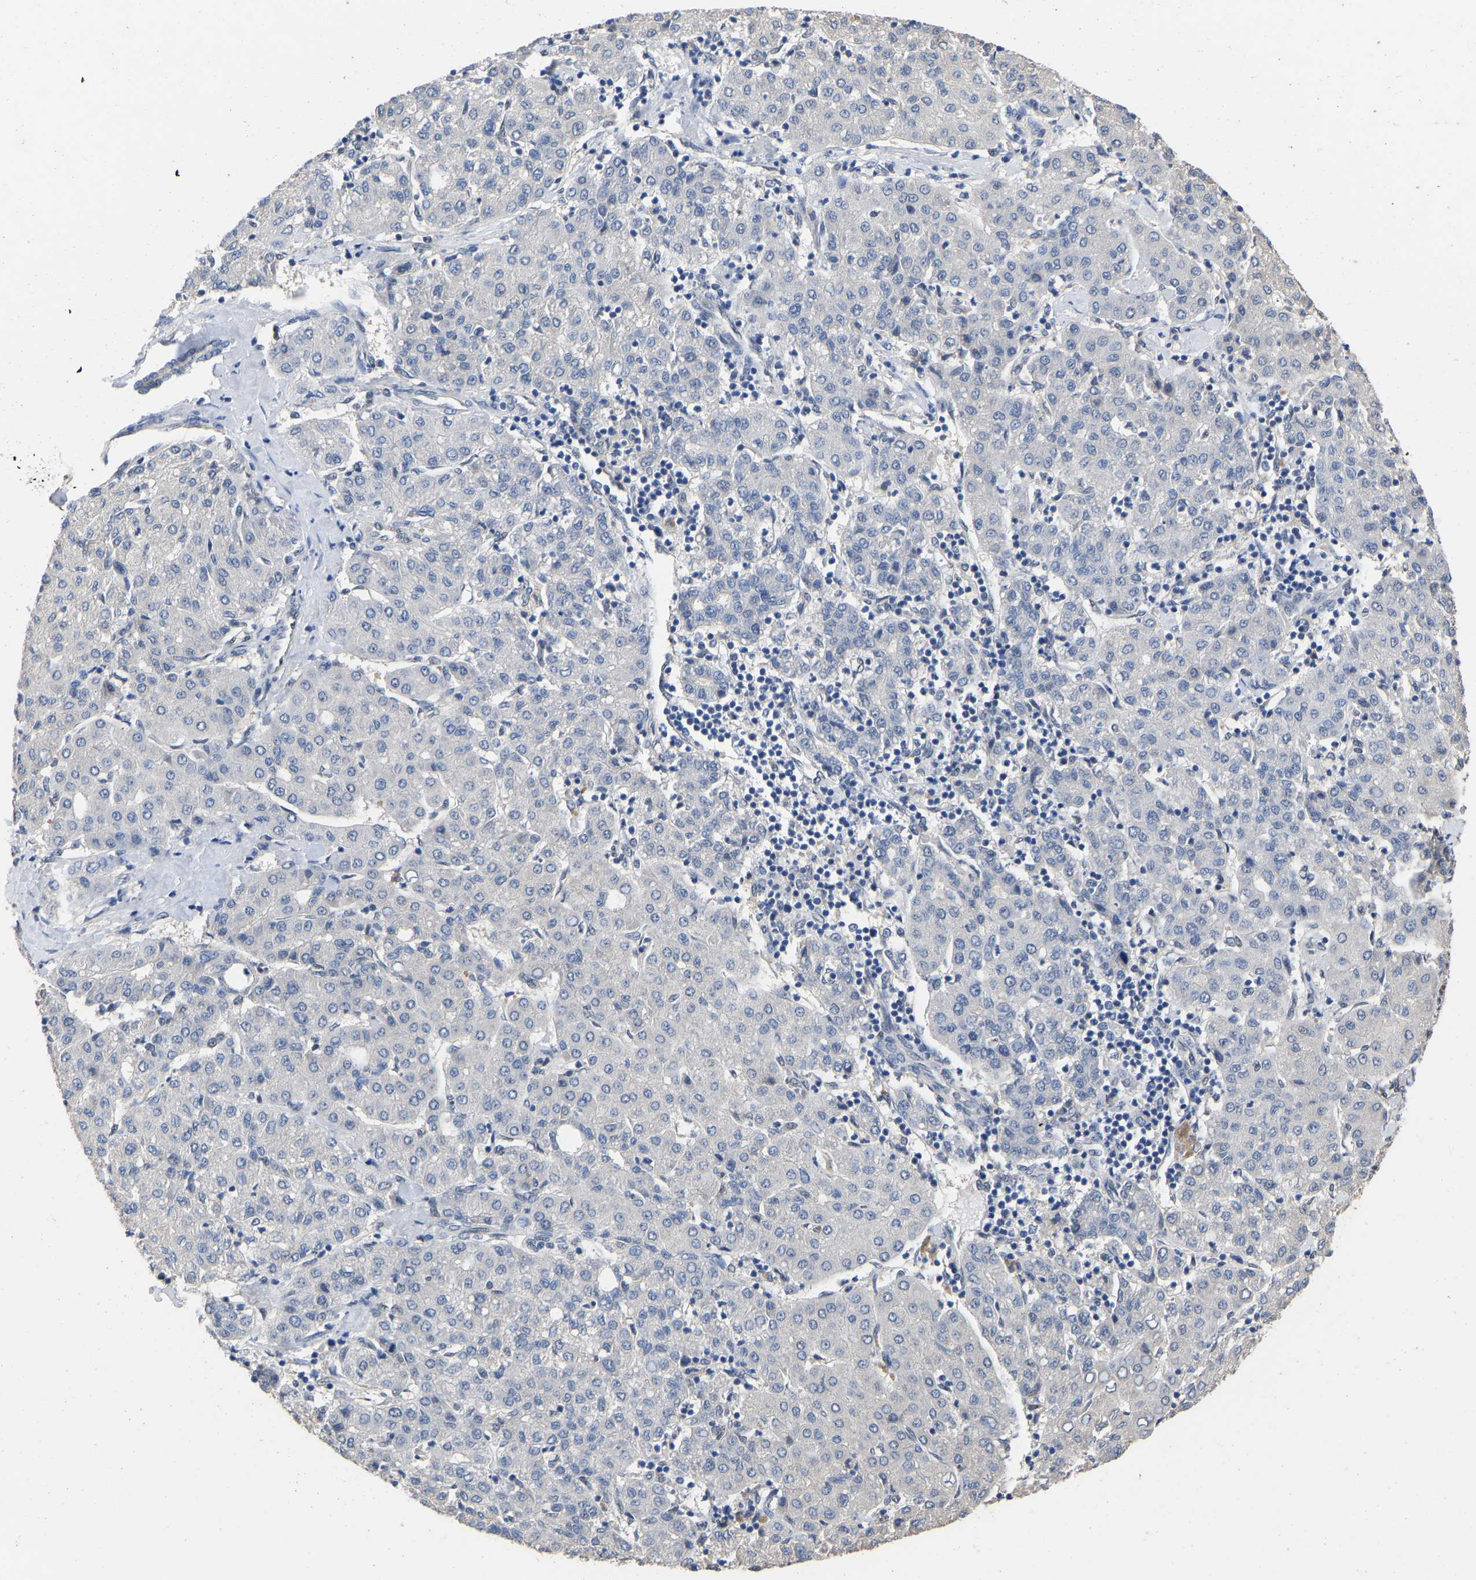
{"staining": {"intensity": "negative", "quantity": "none", "location": "none"}, "tissue": "liver cancer", "cell_type": "Tumor cells", "image_type": "cancer", "snomed": [{"axis": "morphology", "description": "Carcinoma, Hepatocellular, NOS"}, {"axis": "topography", "description": "Liver"}], "caption": "Immunohistochemistry (IHC) micrograph of human hepatocellular carcinoma (liver) stained for a protein (brown), which displays no positivity in tumor cells.", "gene": "QKI", "patient": {"sex": "male", "age": 65}}